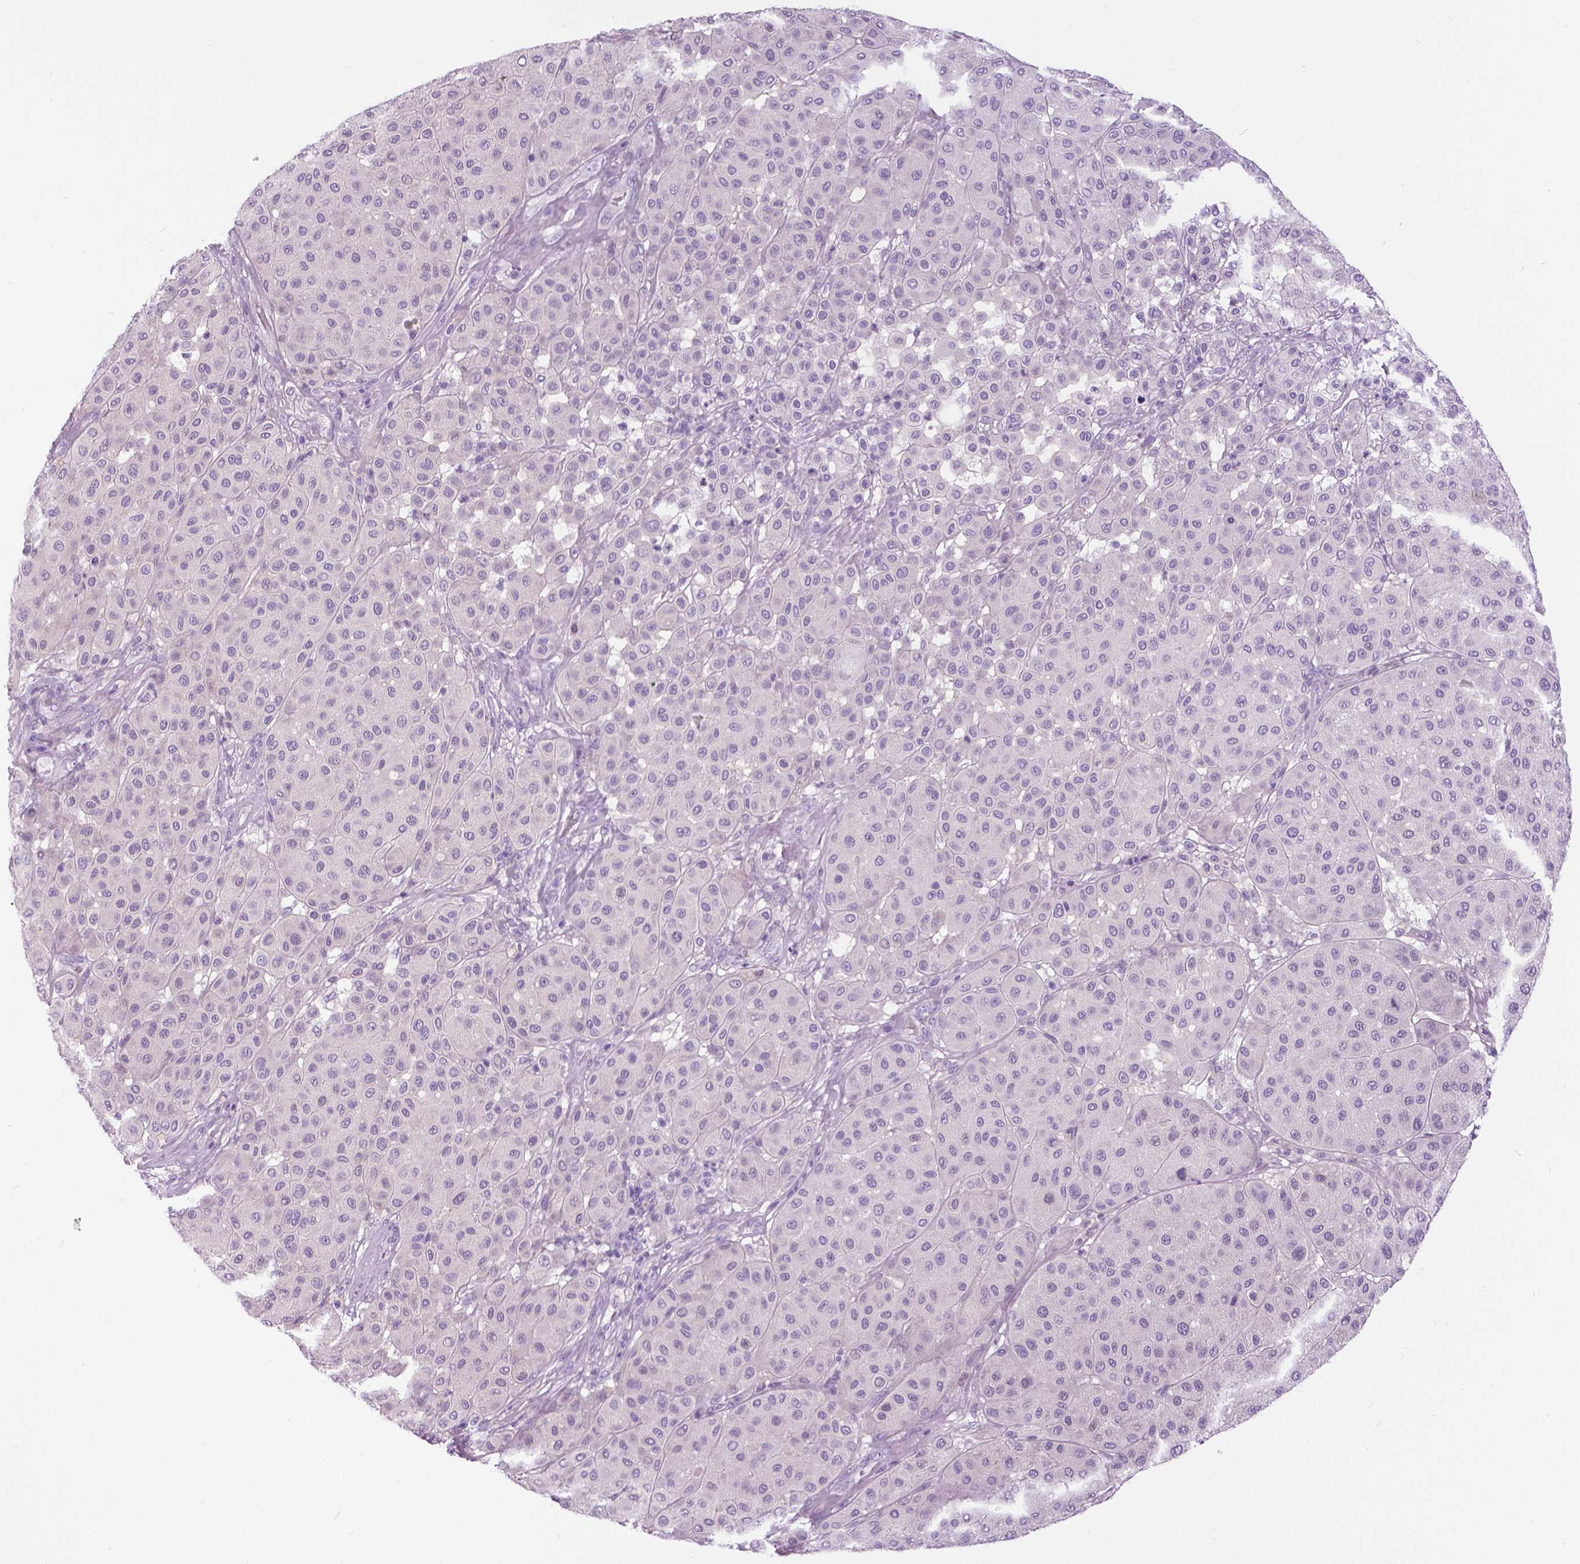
{"staining": {"intensity": "negative", "quantity": "none", "location": "none"}, "tissue": "melanoma", "cell_type": "Tumor cells", "image_type": "cancer", "snomed": [{"axis": "morphology", "description": "Malignant melanoma, Metastatic site"}, {"axis": "topography", "description": "Smooth muscle"}], "caption": "The immunohistochemistry (IHC) image has no significant expression in tumor cells of melanoma tissue.", "gene": "TP53TG5", "patient": {"sex": "male", "age": 41}}